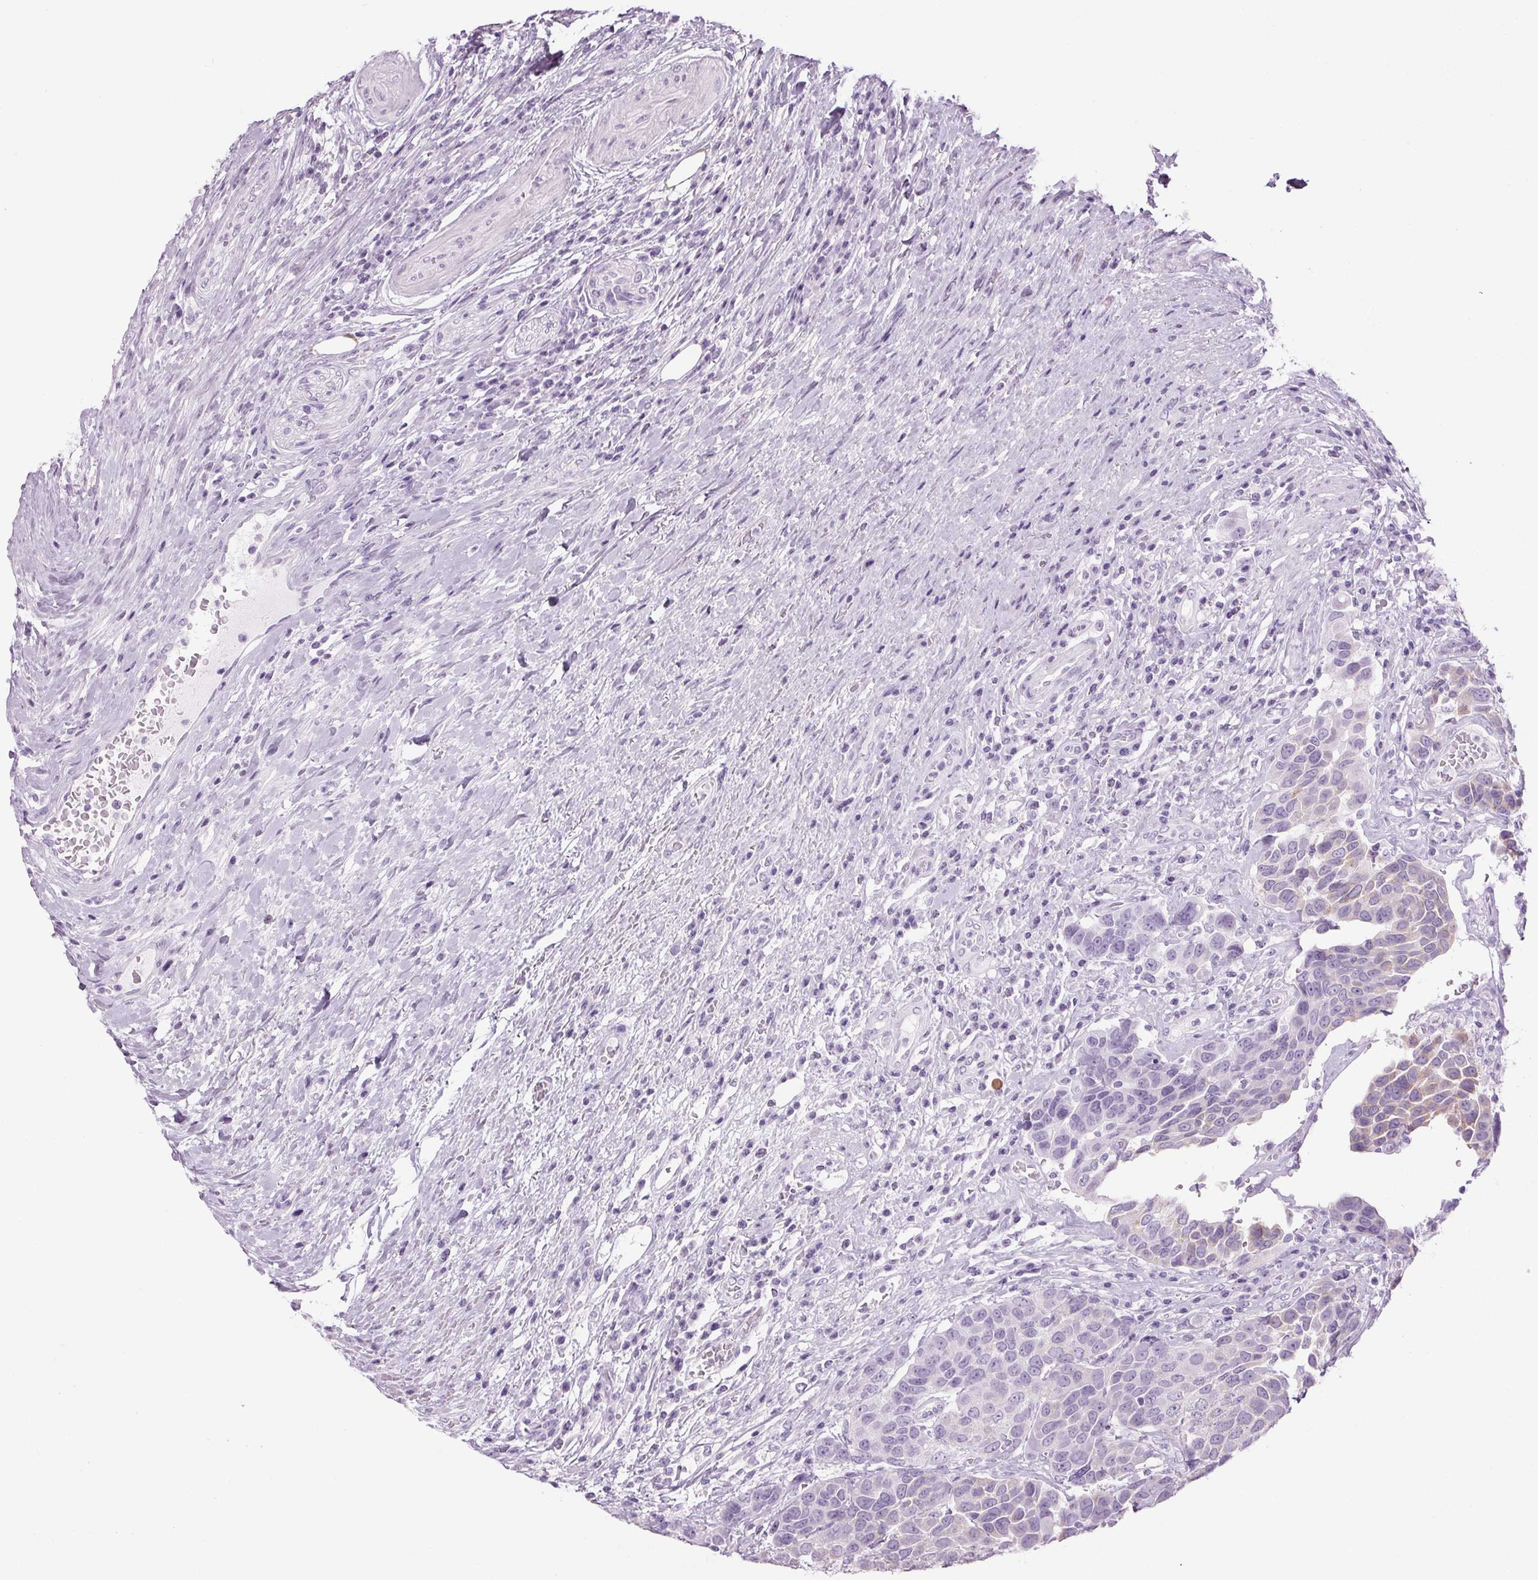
{"staining": {"intensity": "negative", "quantity": "none", "location": "none"}, "tissue": "urothelial cancer", "cell_type": "Tumor cells", "image_type": "cancer", "snomed": [{"axis": "morphology", "description": "Urothelial carcinoma, High grade"}, {"axis": "topography", "description": "Urinary bladder"}], "caption": "The photomicrograph exhibits no significant staining in tumor cells of high-grade urothelial carcinoma.", "gene": "PPP1R1A", "patient": {"sex": "female", "age": 70}}